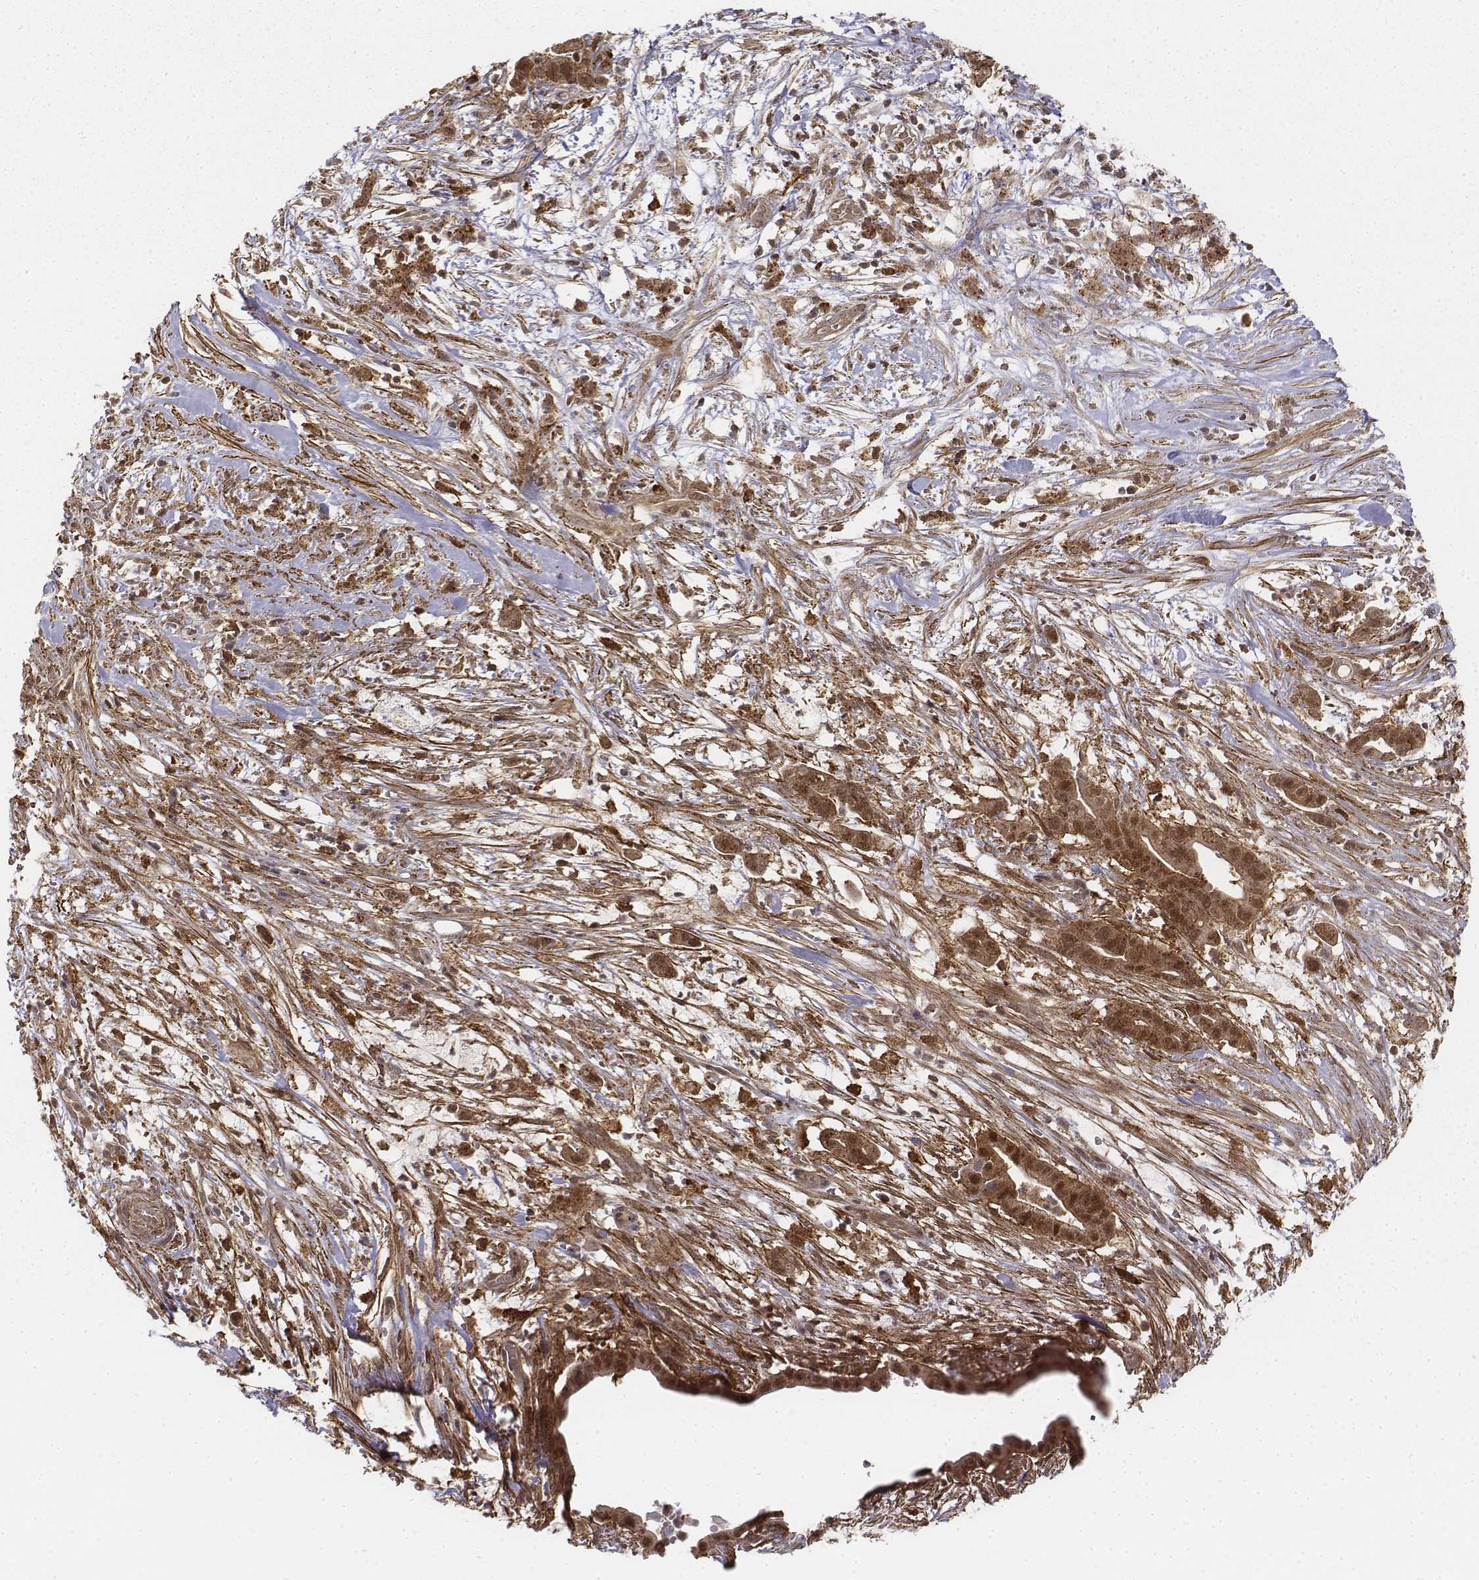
{"staining": {"intensity": "moderate", "quantity": ">75%", "location": "cytoplasmic/membranous,nuclear"}, "tissue": "pancreatic cancer", "cell_type": "Tumor cells", "image_type": "cancer", "snomed": [{"axis": "morphology", "description": "Adenocarcinoma, NOS"}, {"axis": "topography", "description": "Pancreas"}], "caption": "Brown immunohistochemical staining in human pancreatic adenocarcinoma exhibits moderate cytoplasmic/membranous and nuclear positivity in about >75% of tumor cells.", "gene": "ZFYVE19", "patient": {"sex": "male", "age": 61}}